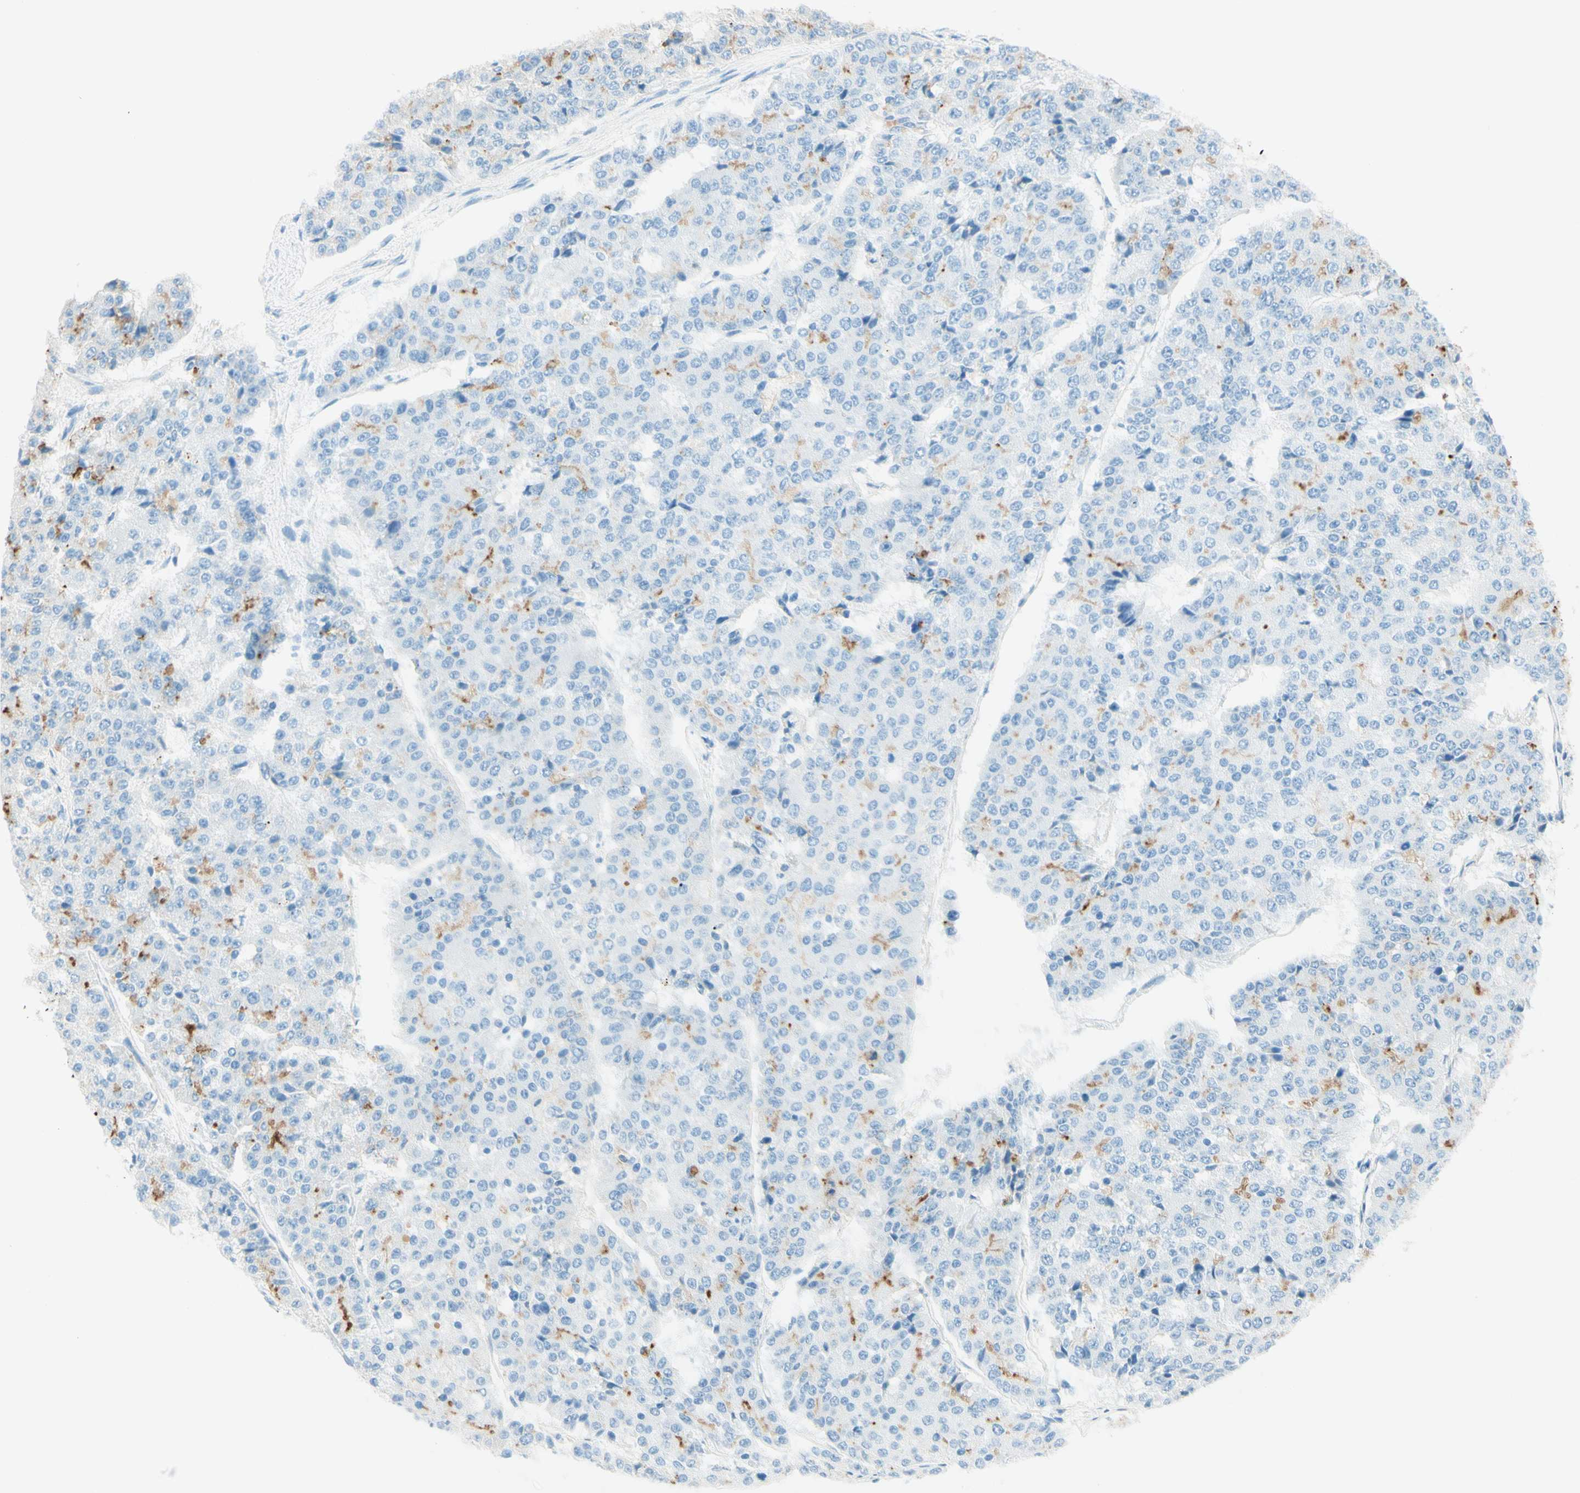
{"staining": {"intensity": "strong", "quantity": "<25%", "location": "cytoplasmic/membranous"}, "tissue": "pancreatic cancer", "cell_type": "Tumor cells", "image_type": "cancer", "snomed": [{"axis": "morphology", "description": "Adenocarcinoma, NOS"}, {"axis": "topography", "description": "Pancreas"}], "caption": "Strong cytoplasmic/membranous positivity is appreciated in approximately <25% of tumor cells in pancreatic cancer.", "gene": "PROM1", "patient": {"sex": "male", "age": 50}}